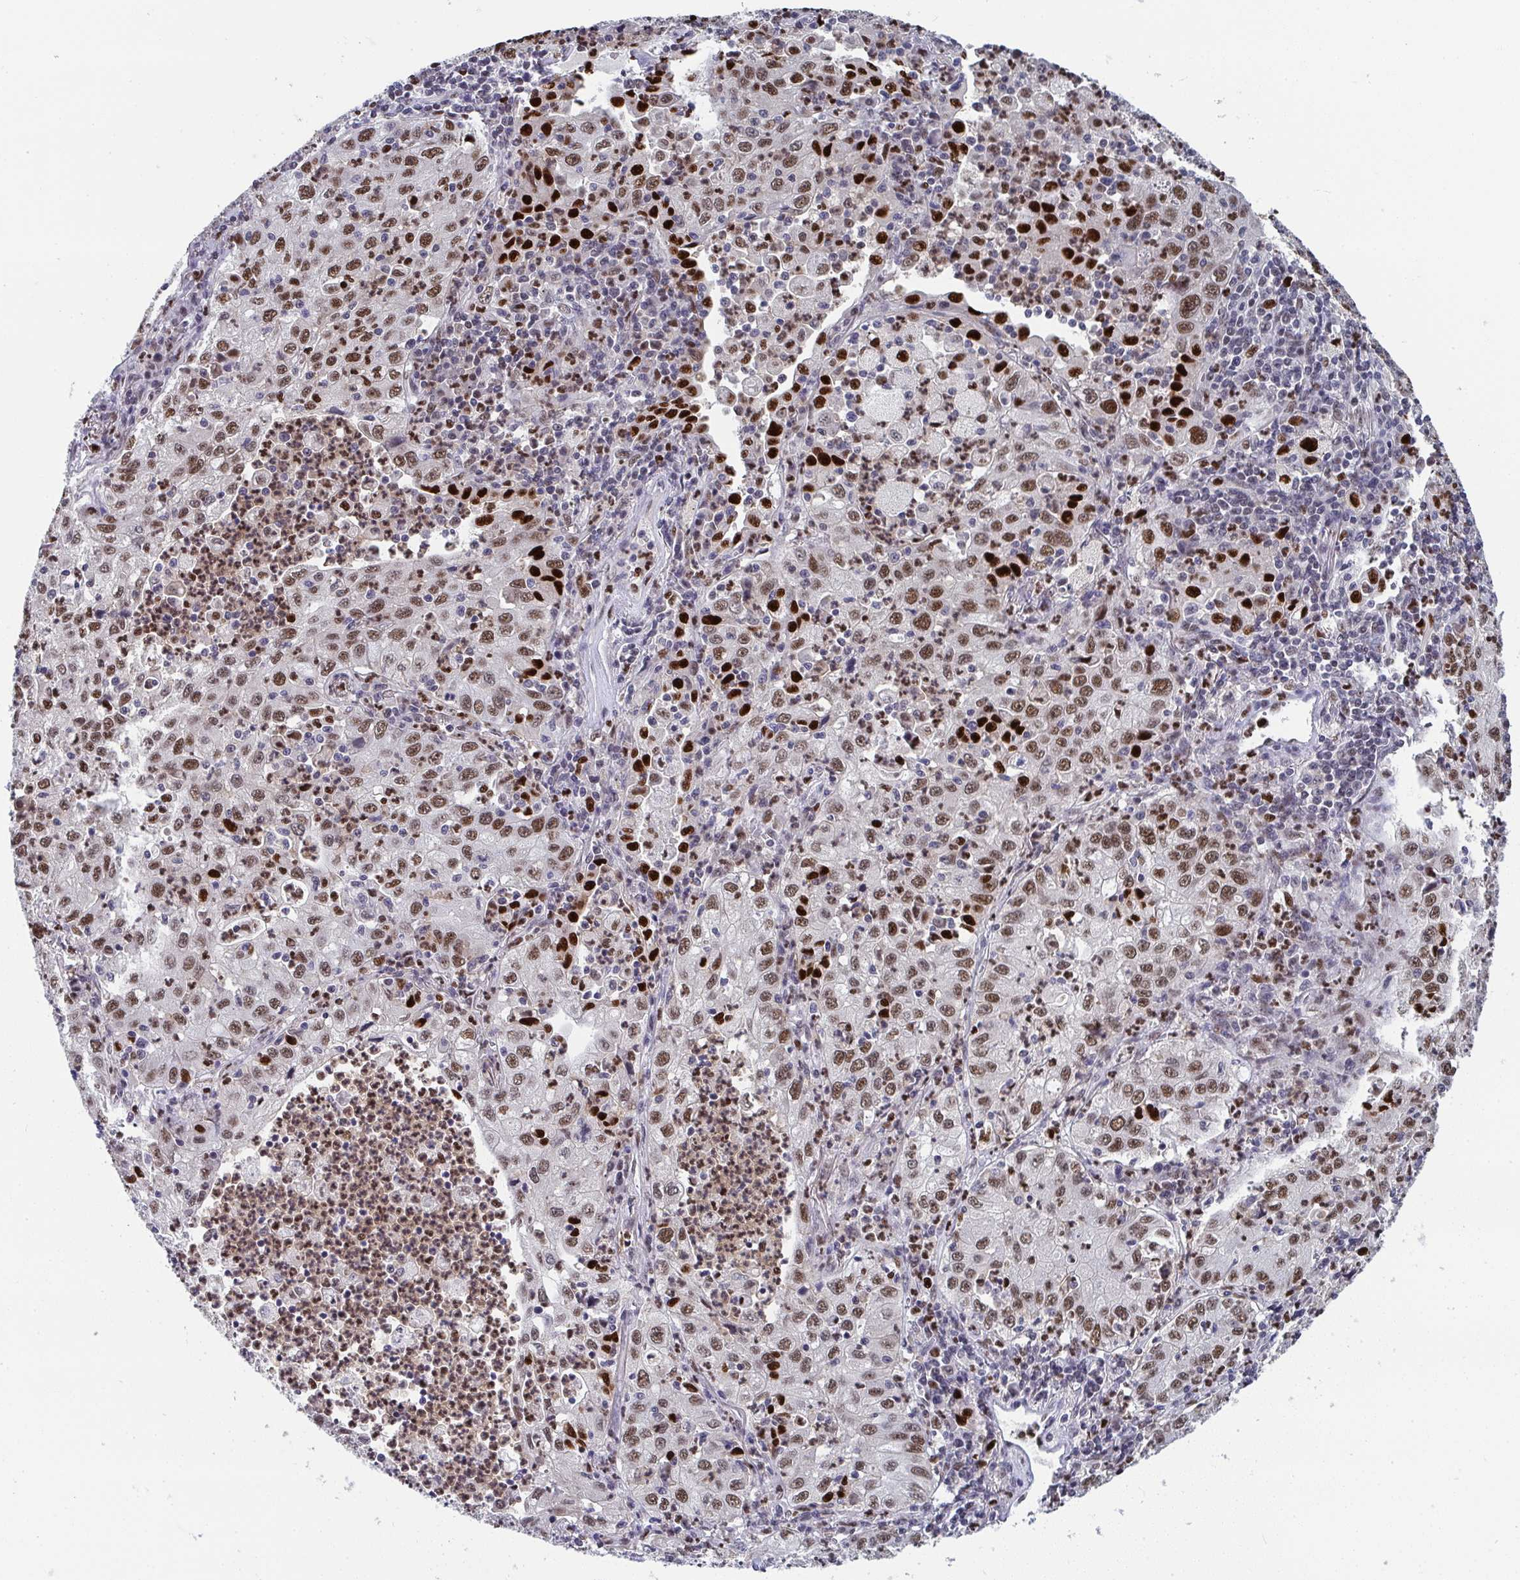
{"staining": {"intensity": "moderate", "quantity": ">75%", "location": "nuclear"}, "tissue": "lung cancer", "cell_type": "Tumor cells", "image_type": "cancer", "snomed": [{"axis": "morphology", "description": "Squamous cell carcinoma, NOS"}, {"axis": "topography", "description": "Lung"}], "caption": "Lung squamous cell carcinoma stained for a protein demonstrates moderate nuclear positivity in tumor cells.", "gene": "JDP2", "patient": {"sex": "male", "age": 71}}